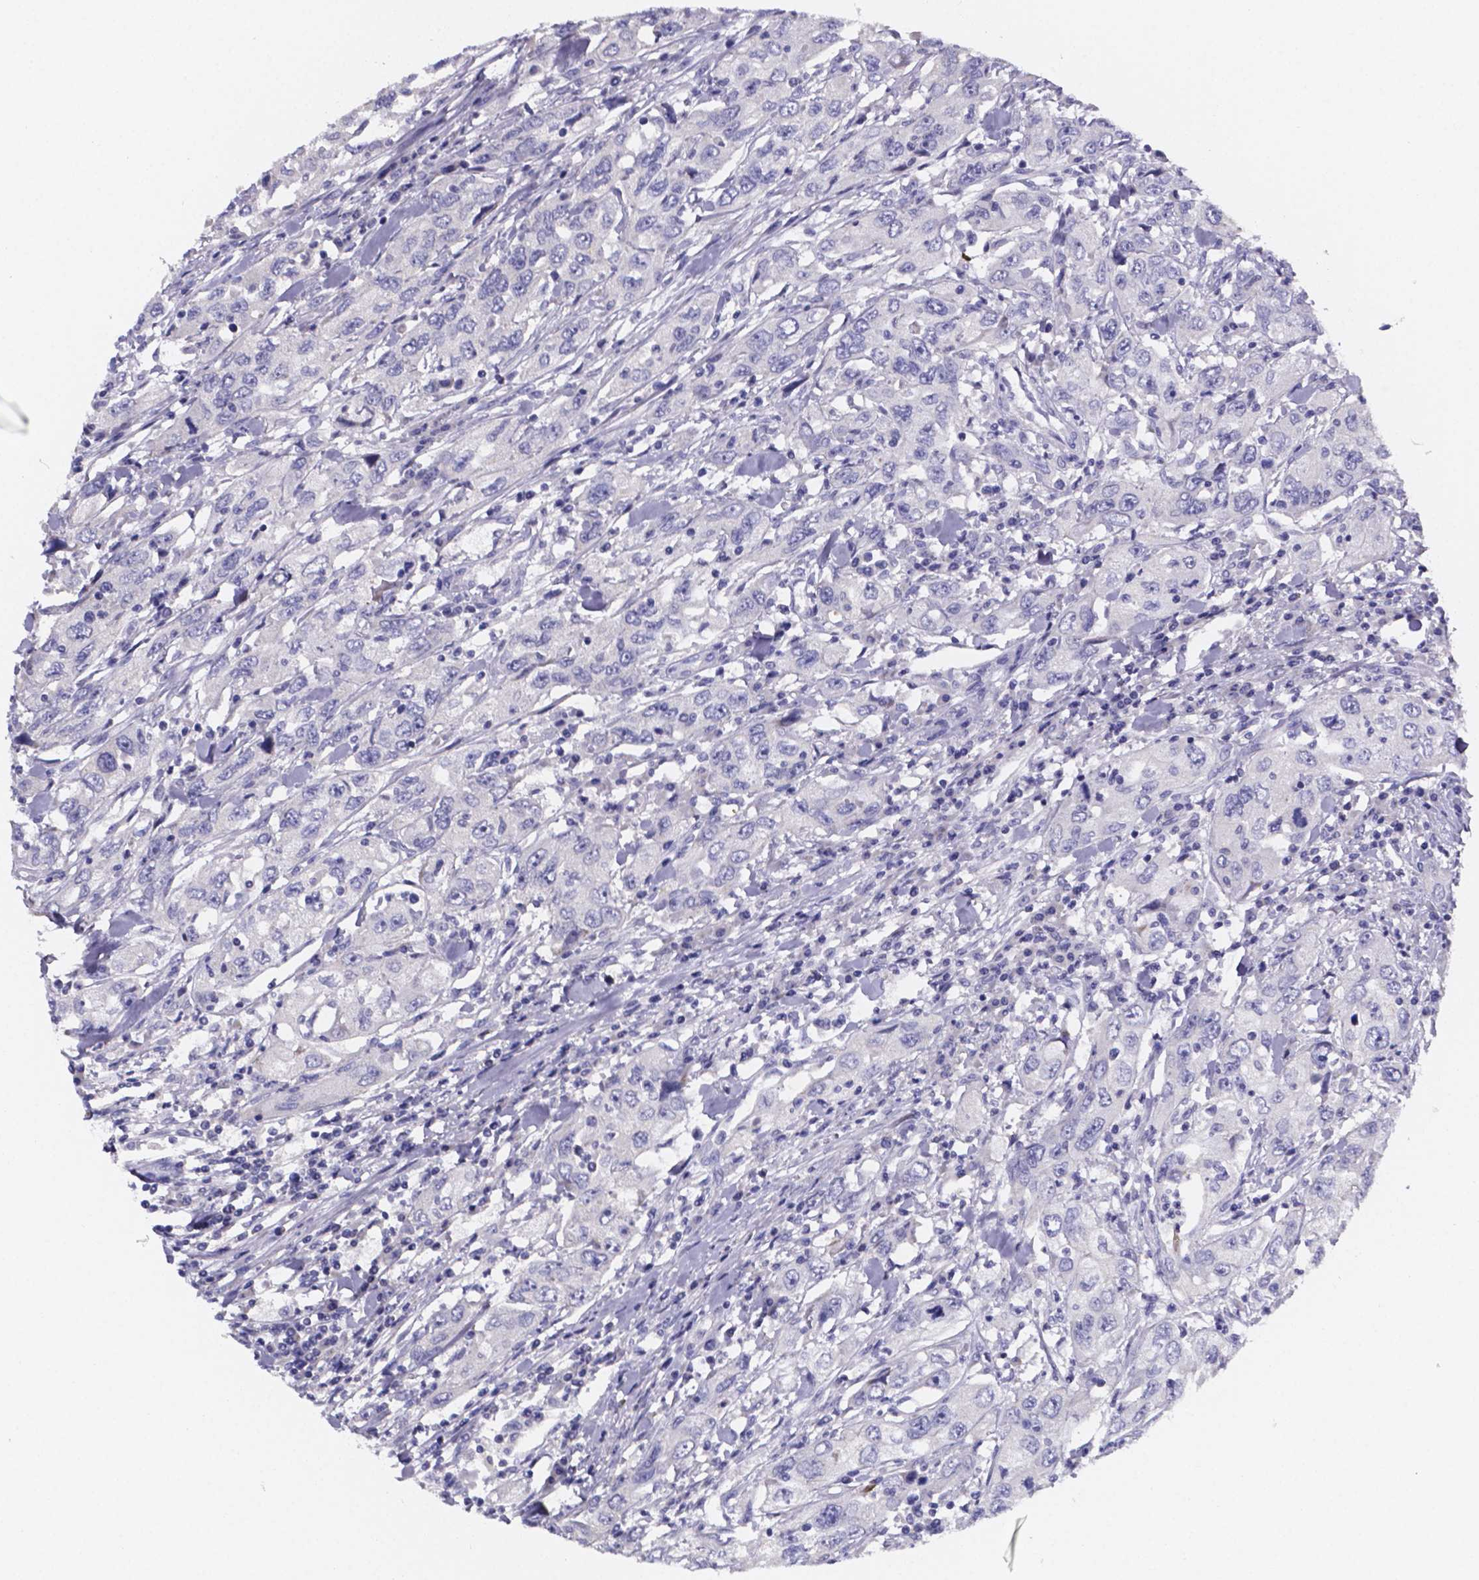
{"staining": {"intensity": "negative", "quantity": "none", "location": "none"}, "tissue": "urothelial cancer", "cell_type": "Tumor cells", "image_type": "cancer", "snomed": [{"axis": "morphology", "description": "Urothelial carcinoma, High grade"}, {"axis": "topography", "description": "Urinary bladder"}], "caption": "High-grade urothelial carcinoma was stained to show a protein in brown. There is no significant expression in tumor cells. (DAB IHC visualized using brightfield microscopy, high magnification).", "gene": "PAH", "patient": {"sex": "male", "age": 76}}